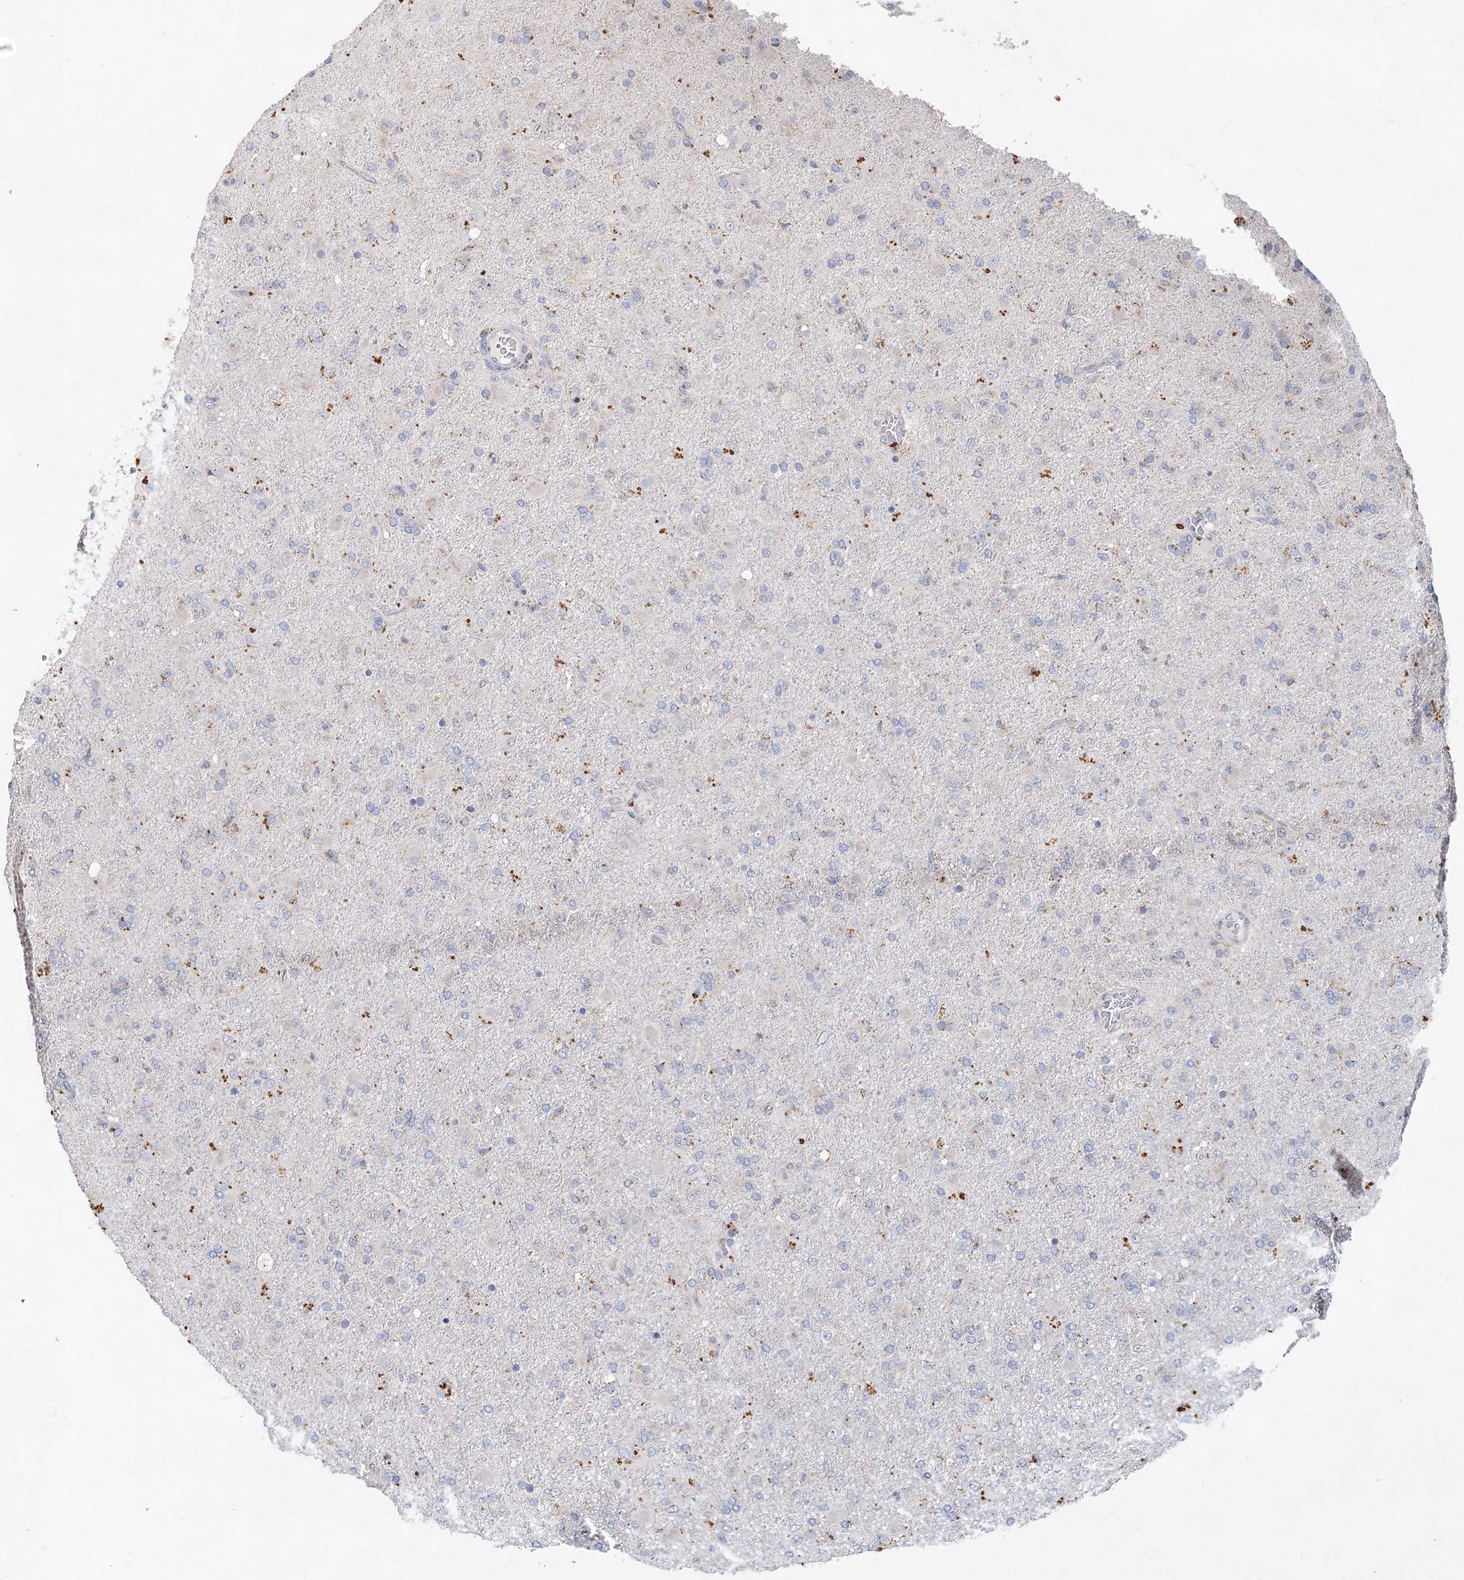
{"staining": {"intensity": "weak", "quantity": "<25%", "location": "cytoplasmic/membranous"}, "tissue": "glioma", "cell_type": "Tumor cells", "image_type": "cancer", "snomed": [{"axis": "morphology", "description": "Glioma, malignant, Low grade"}, {"axis": "topography", "description": "Brain"}], "caption": "Immunohistochemical staining of malignant glioma (low-grade) displays no significant staining in tumor cells. (Brightfield microscopy of DAB (3,3'-diaminobenzidine) immunohistochemistry at high magnification).", "gene": "XPO6", "patient": {"sex": "male", "age": 65}}